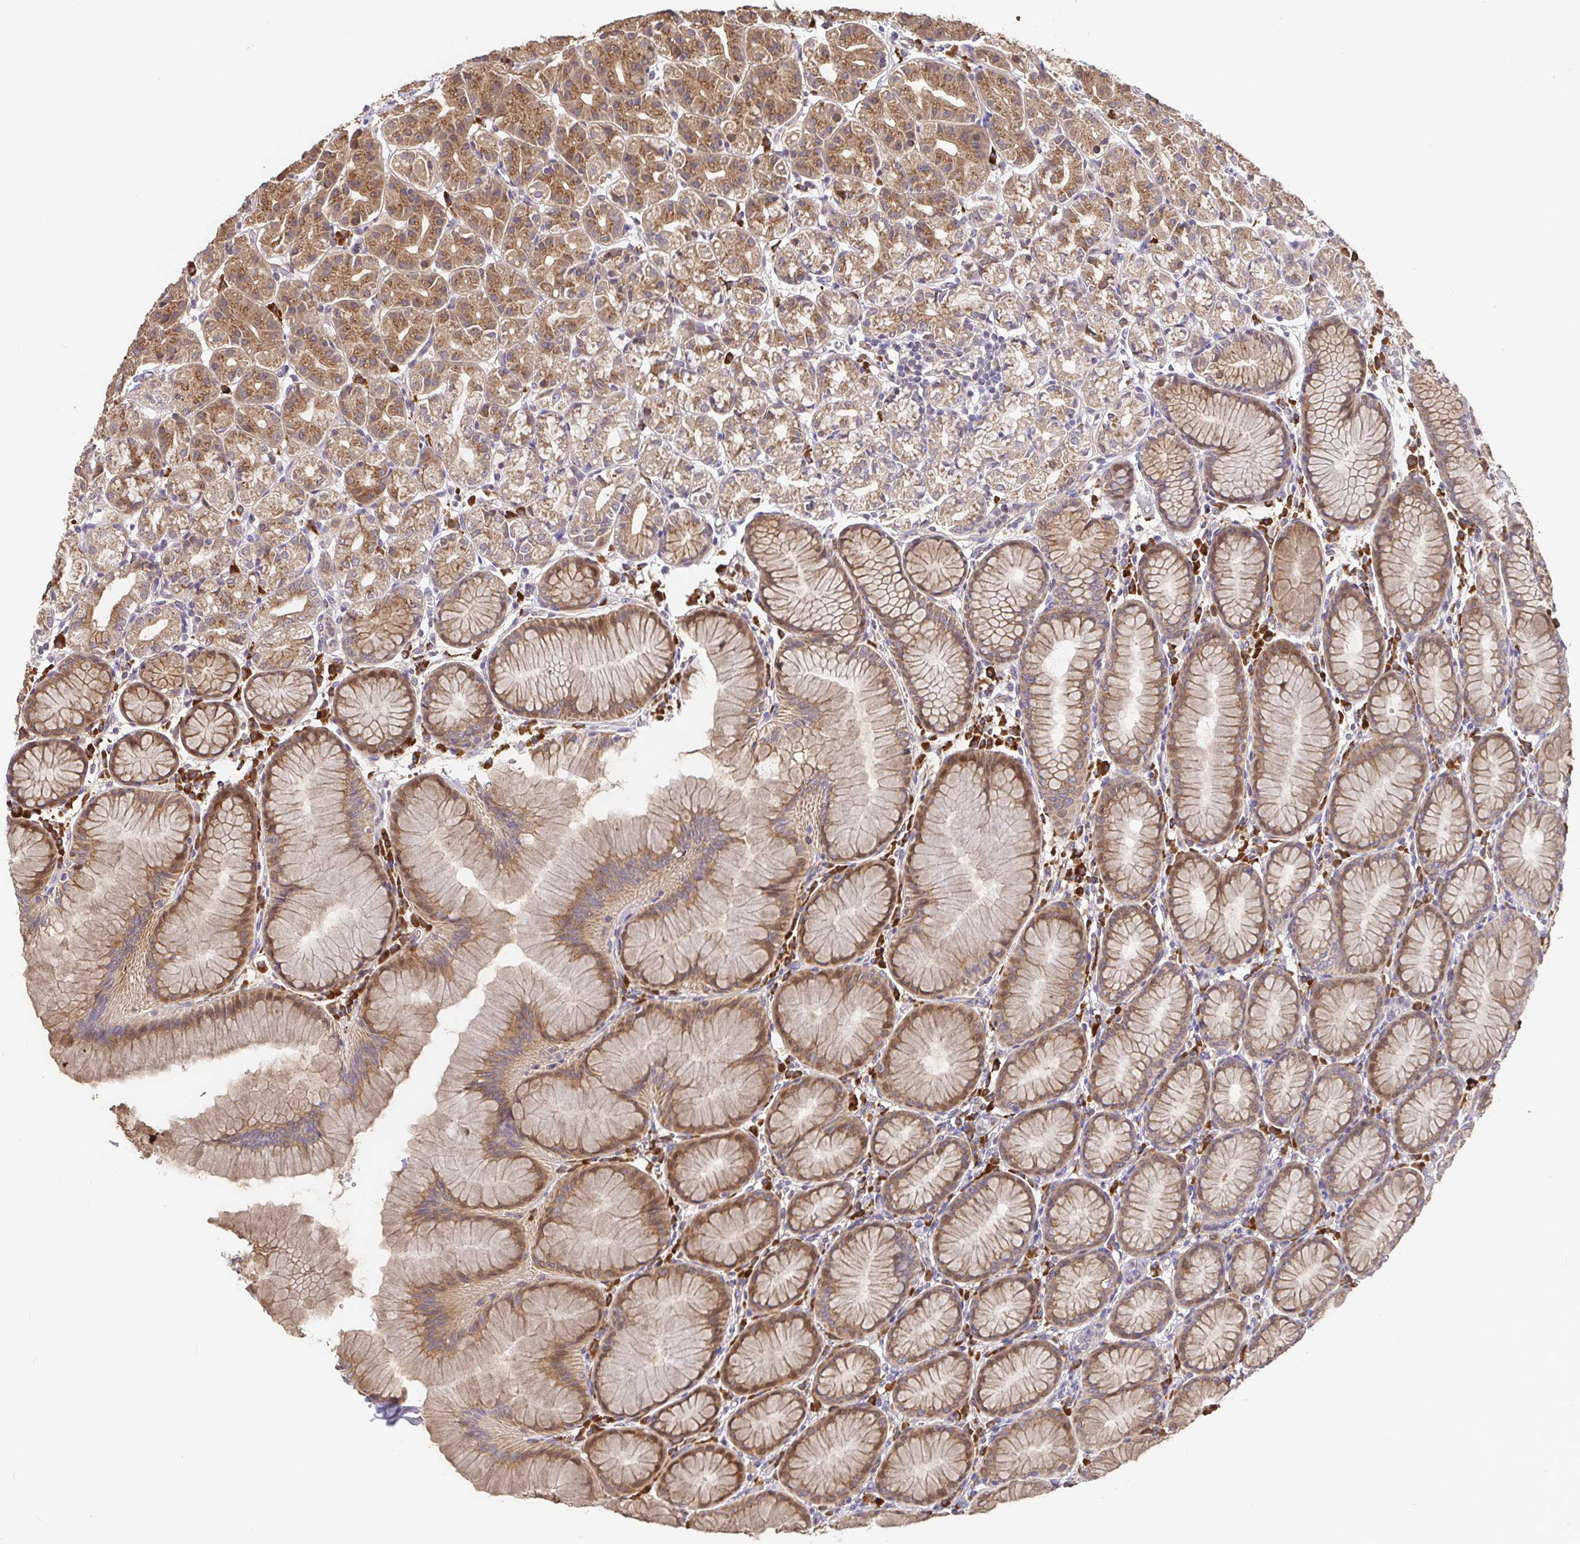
{"staining": {"intensity": "negative", "quantity": "none", "location": "none"}, "tissue": "stomach", "cell_type": "Glandular cells", "image_type": "normal", "snomed": [{"axis": "morphology", "description": "Normal tissue, NOS"}, {"axis": "topography", "description": "Stomach"}], "caption": "Protein analysis of unremarkable stomach demonstrates no significant expression in glandular cells.", "gene": "ELP1", "patient": {"sex": "female", "age": 57}}